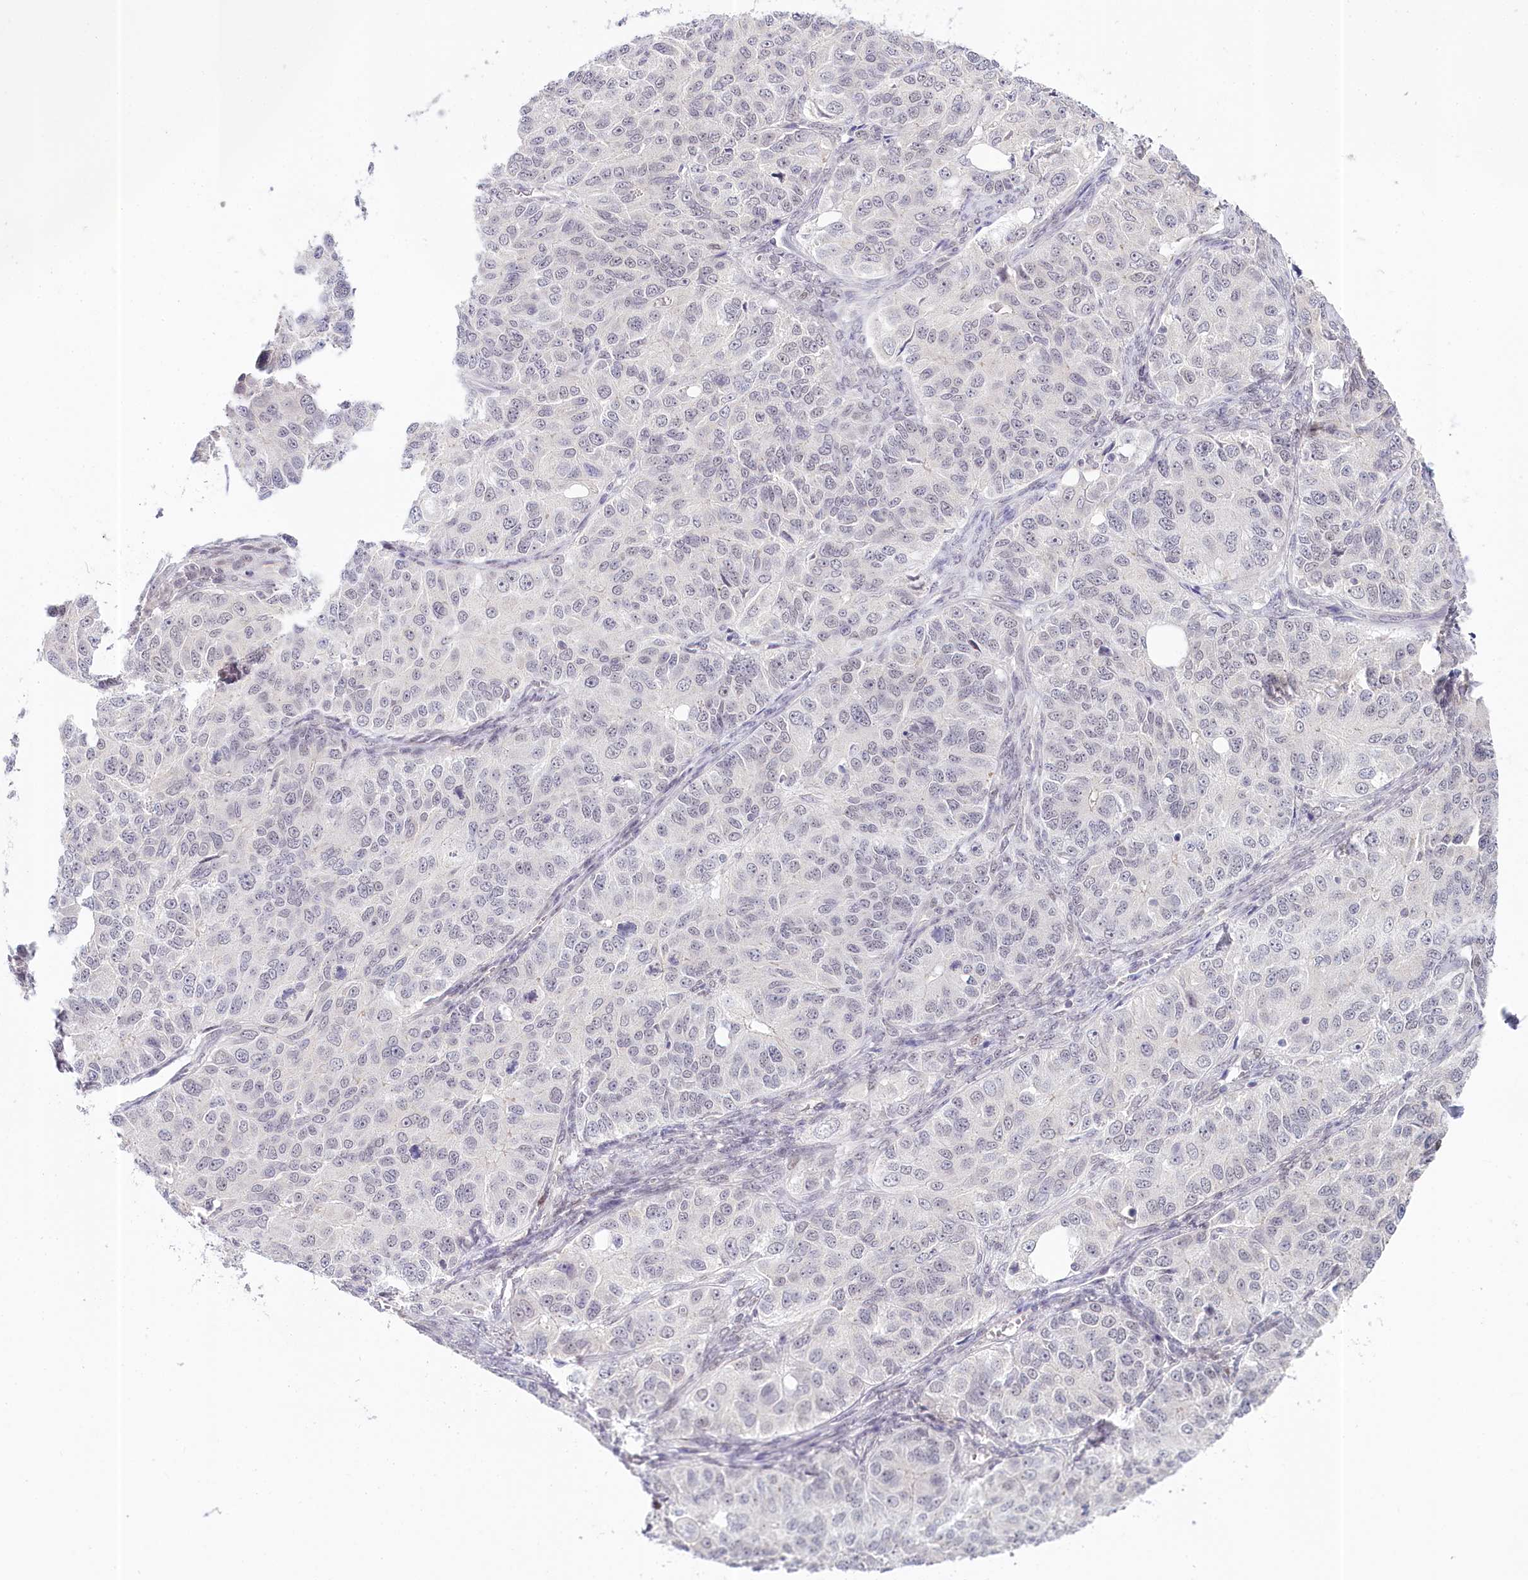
{"staining": {"intensity": "weak", "quantity": "<25%", "location": "nuclear"}, "tissue": "ovarian cancer", "cell_type": "Tumor cells", "image_type": "cancer", "snomed": [{"axis": "morphology", "description": "Carcinoma, endometroid"}, {"axis": "topography", "description": "Ovary"}], "caption": "Ovarian cancer was stained to show a protein in brown. There is no significant expression in tumor cells.", "gene": "AMTN", "patient": {"sex": "female", "age": 51}}